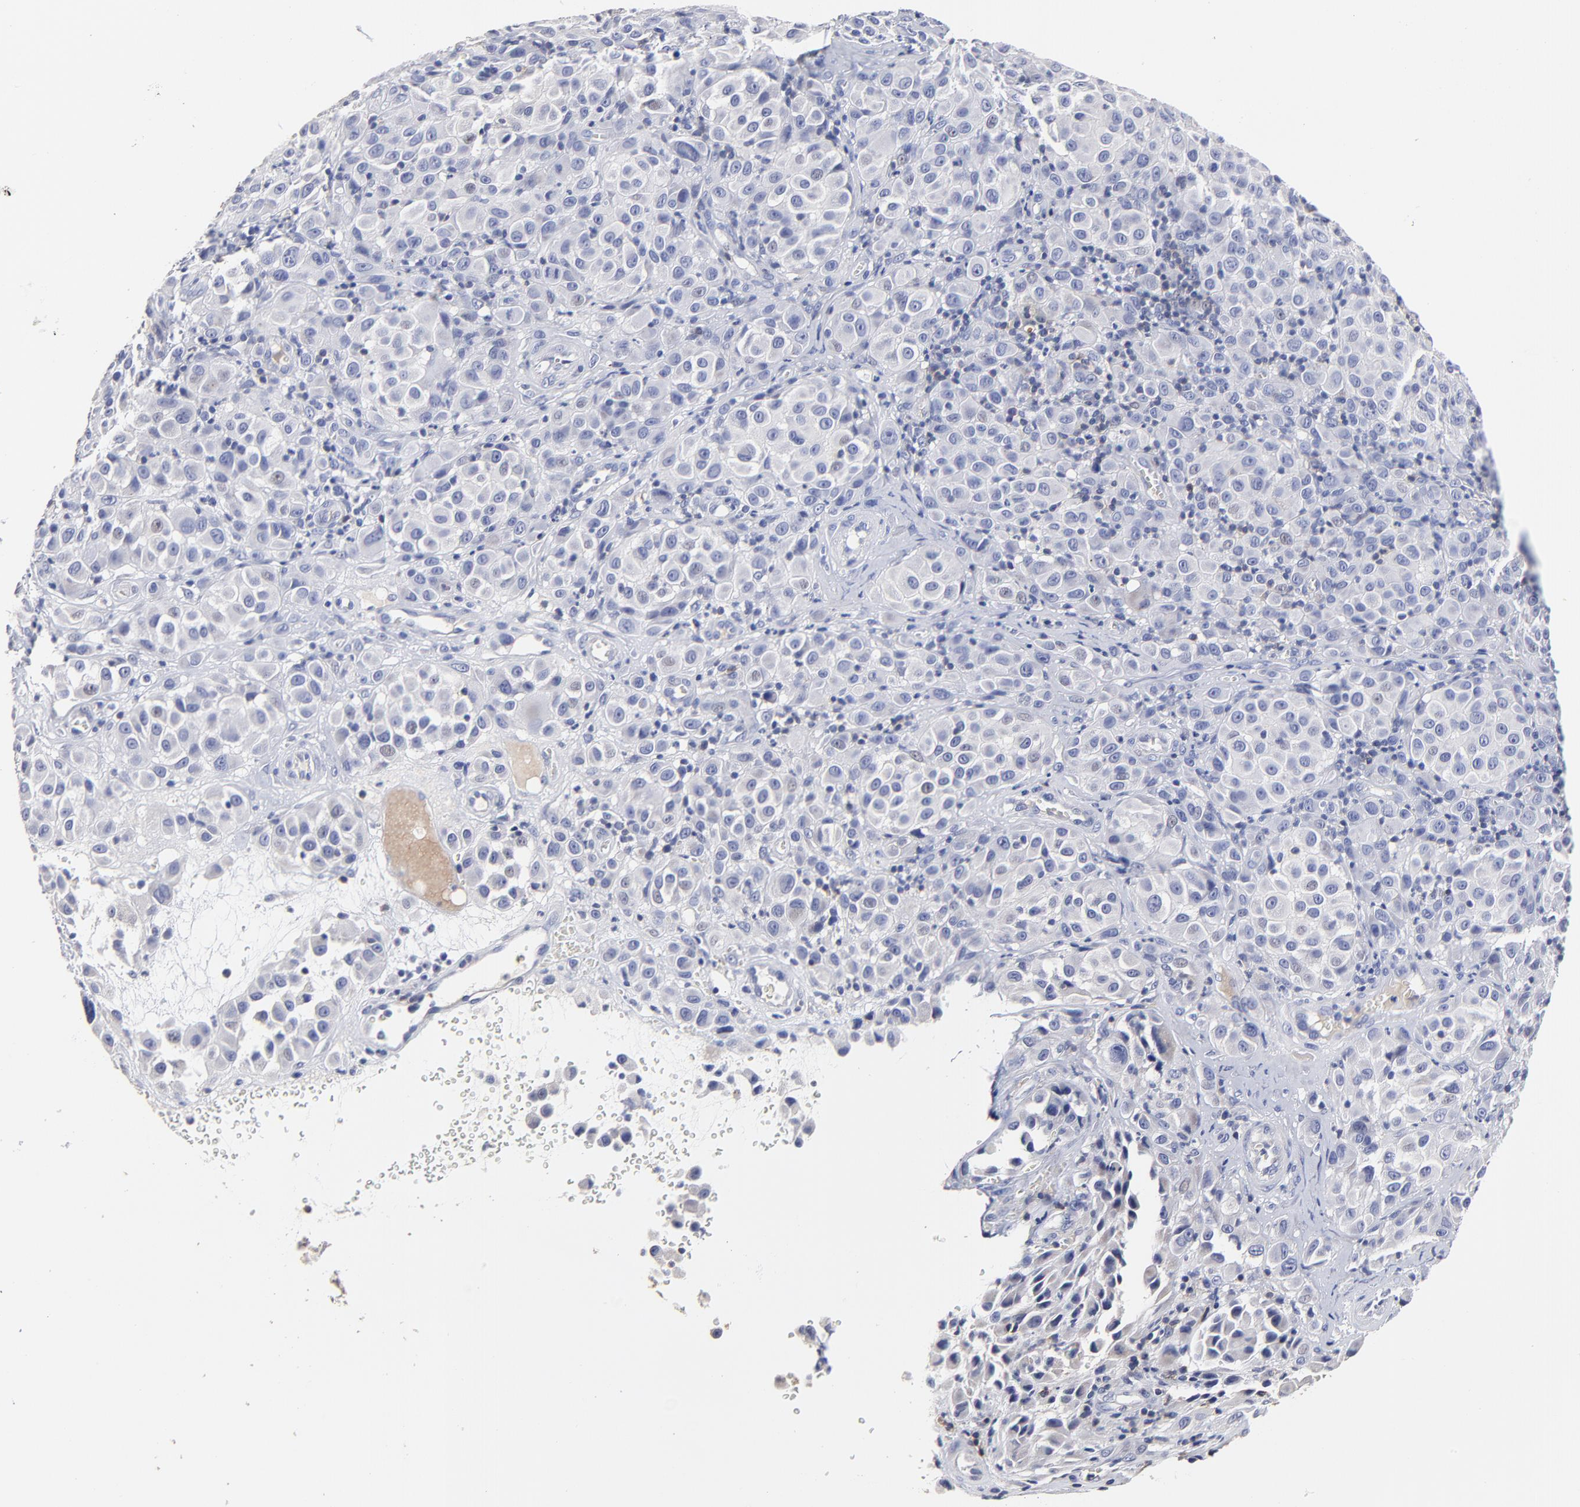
{"staining": {"intensity": "negative", "quantity": "none", "location": "none"}, "tissue": "melanoma", "cell_type": "Tumor cells", "image_type": "cancer", "snomed": [{"axis": "morphology", "description": "Malignant melanoma, NOS"}, {"axis": "topography", "description": "Skin"}], "caption": "Tumor cells show no significant protein expression in melanoma.", "gene": "TRAT1", "patient": {"sex": "female", "age": 21}}